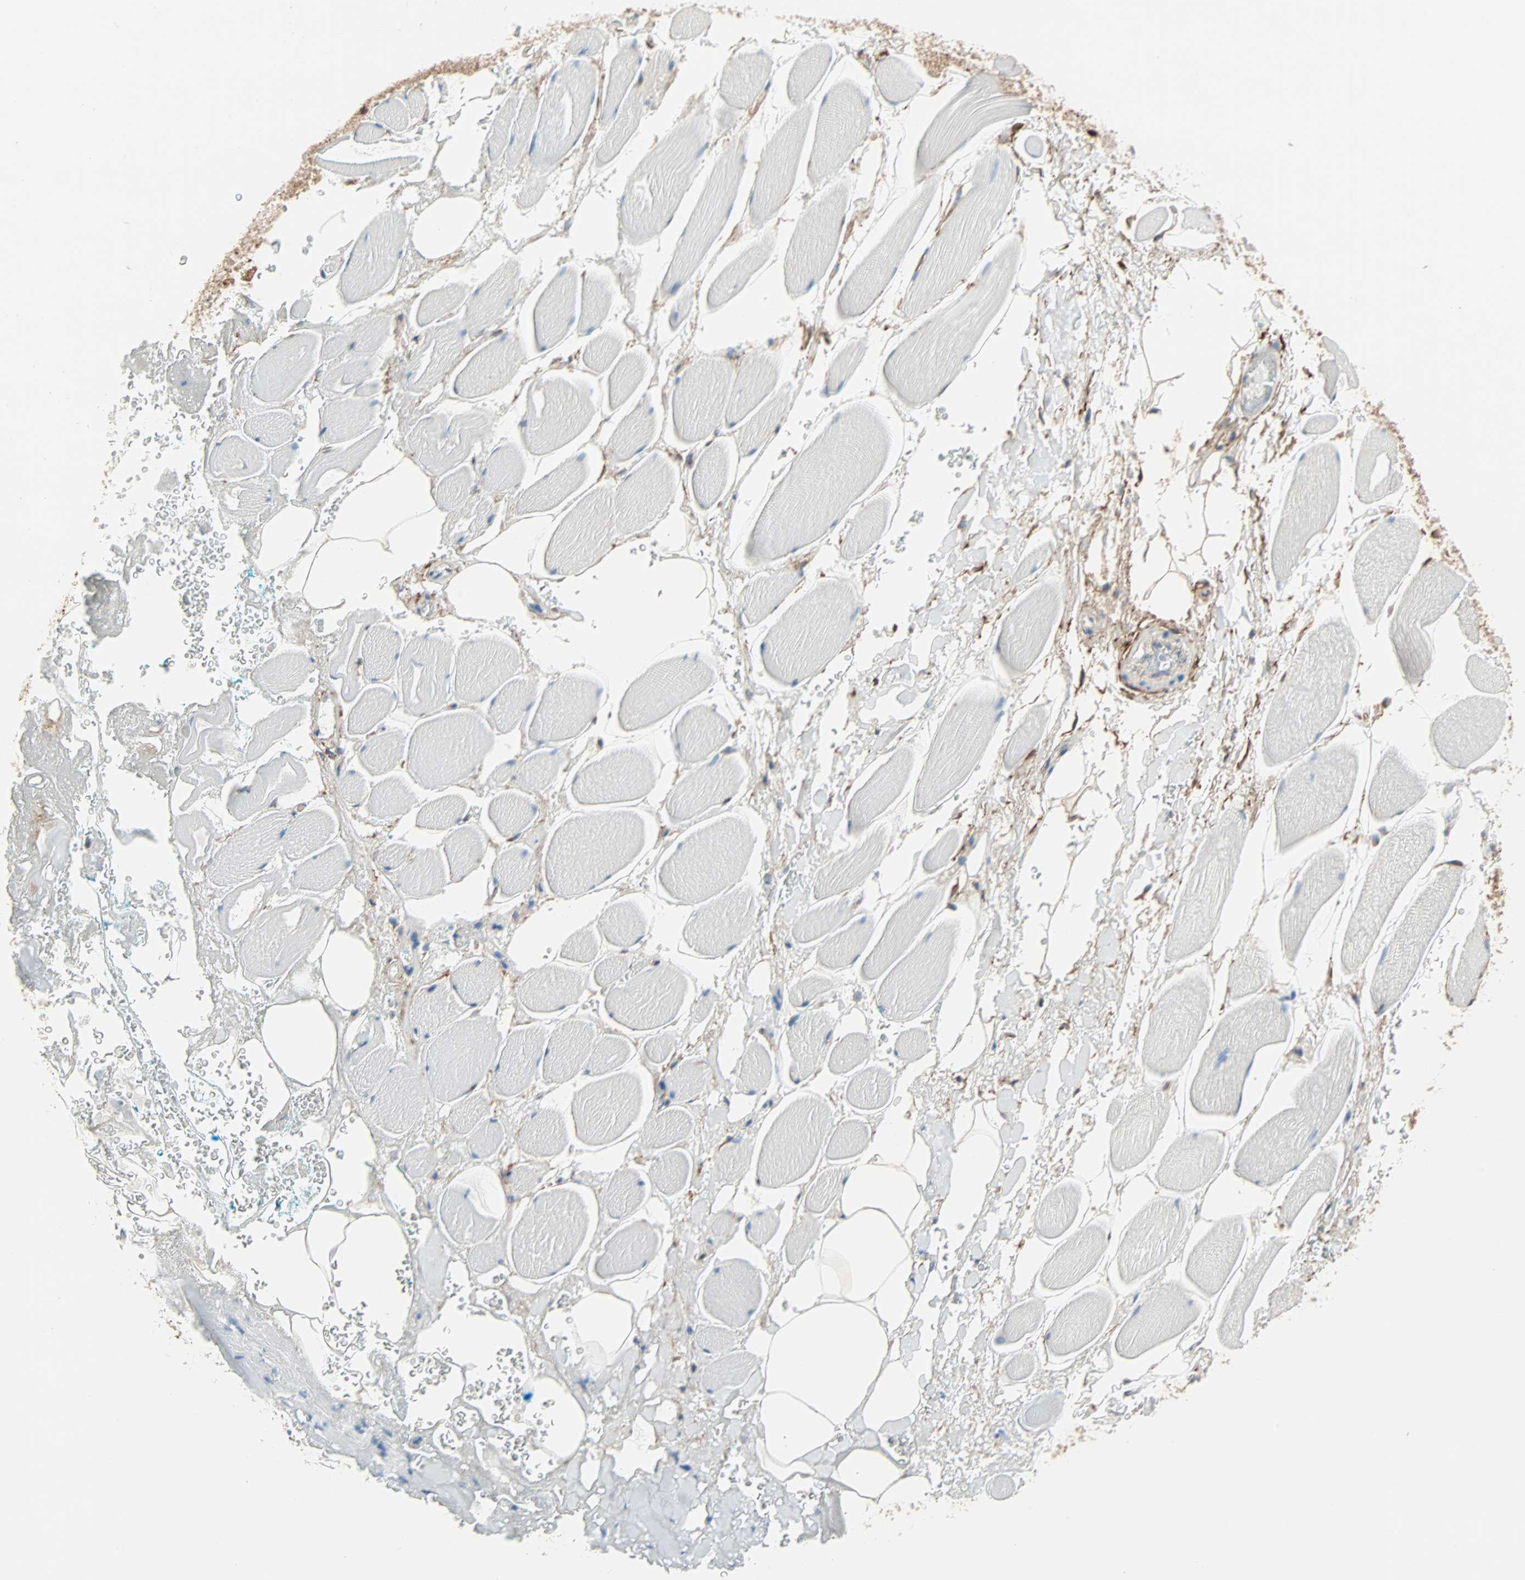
{"staining": {"intensity": "negative", "quantity": "none", "location": "none"}, "tissue": "adipose tissue", "cell_type": "Adipocytes", "image_type": "normal", "snomed": [{"axis": "morphology", "description": "Normal tissue, NOS"}, {"axis": "topography", "description": "Soft tissue"}, {"axis": "topography", "description": "Peripheral nerve tissue"}], "caption": "Immunohistochemical staining of unremarkable adipose tissue exhibits no significant expression in adipocytes.", "gene": "EPB41L2", "patient": {"sex": "female", "age": 71}}